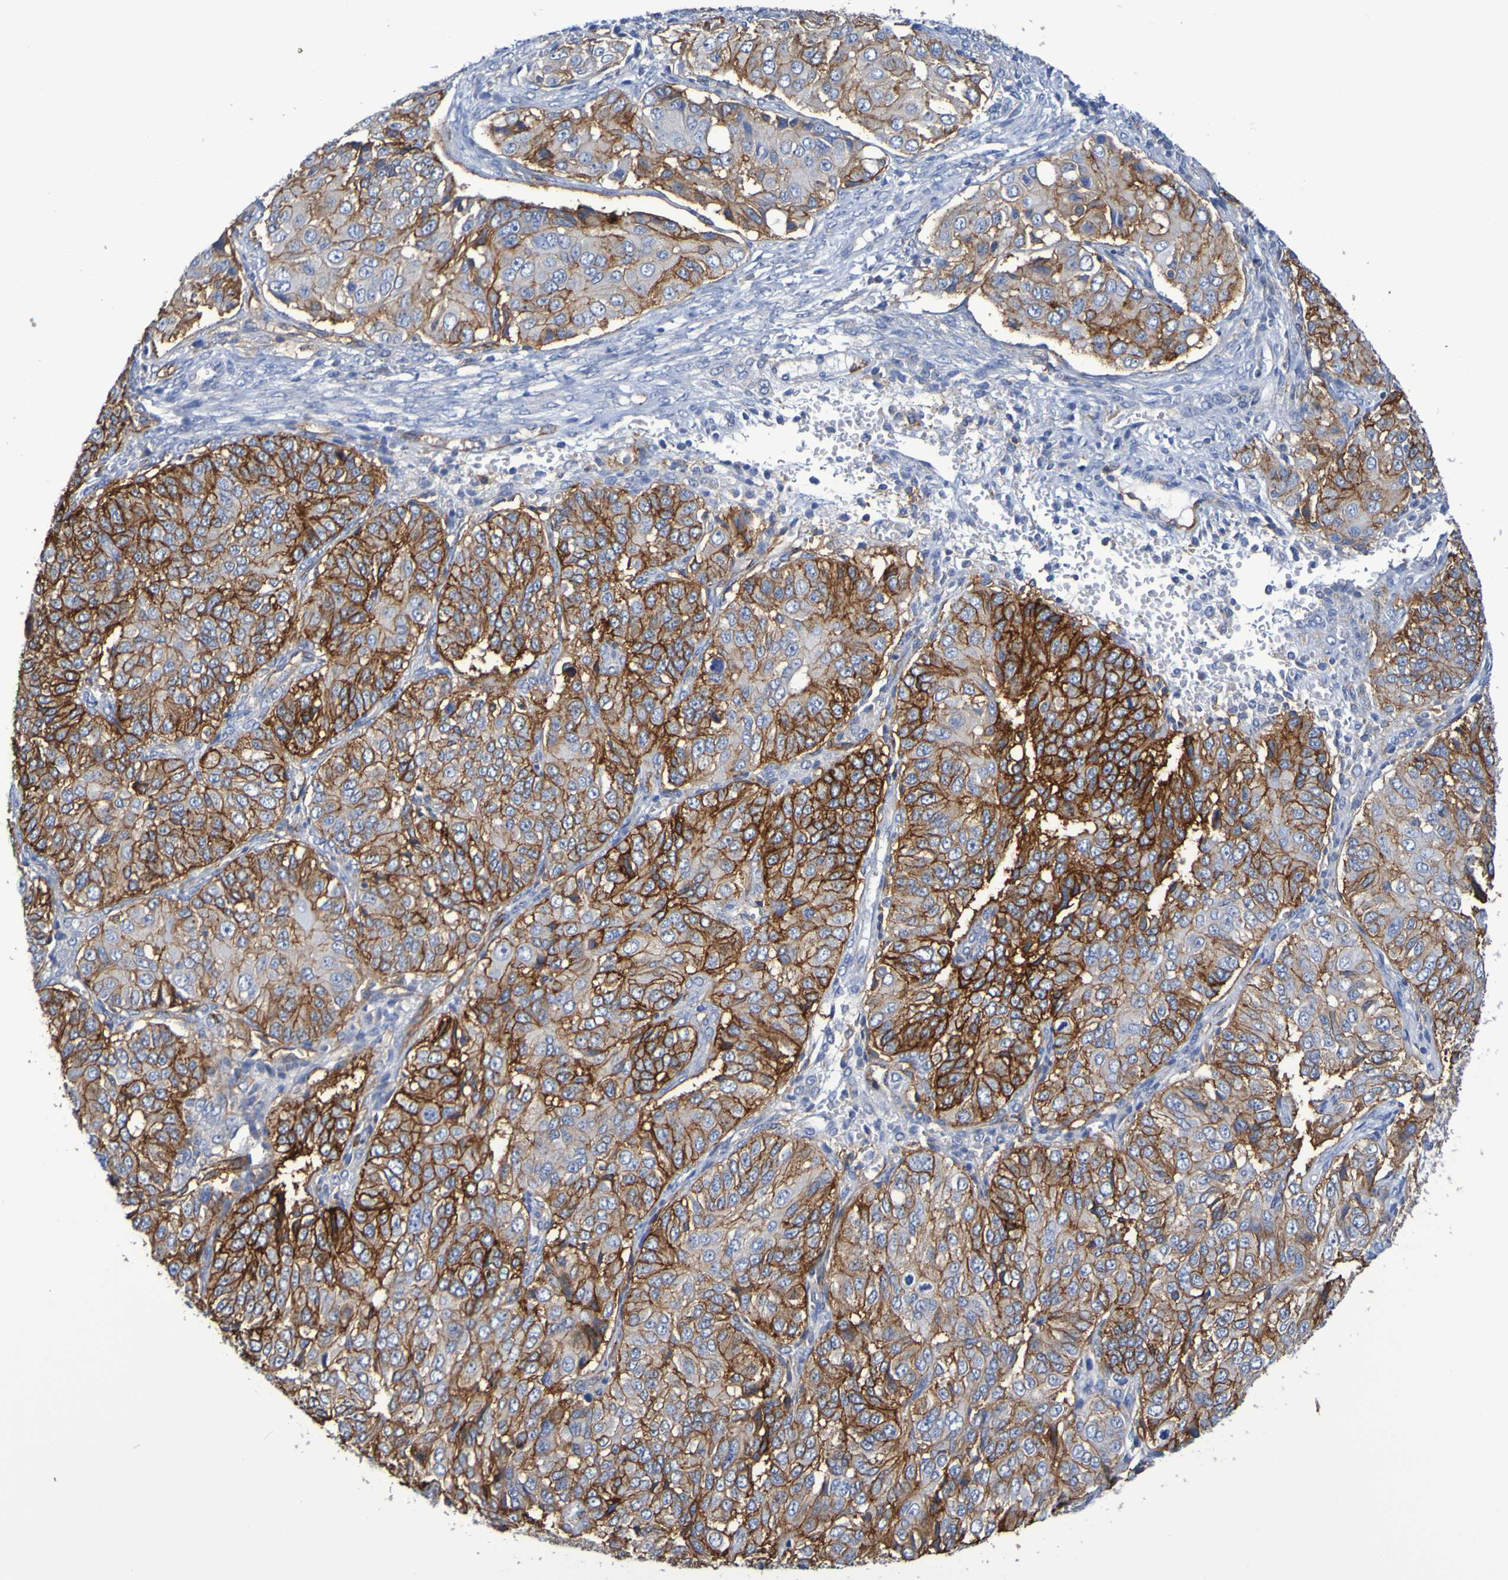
{"staining": {"intensity": "strong", "quantity": ">75%", "location": "cytoplasmic/membranous"}, "tissue": "ovarian cancer", "cell_type": "Tumor cells", "image_type": "cancer", "snomed": [{"axis": "morphology", "description": "Carcinoma, endometroid"}, {"axis": "topography", "description": "Ovary"}], "caption": "The micrograph exhibits staining of ovarian cancer (endometroid carcinoma), revealing strong cytoplasmic/membranous protein staining (brown color) within tumor cells. Nuclei are stained in blue.", "gene": "SLC3A2", "patient": {"sex": "female", "age": 51}}